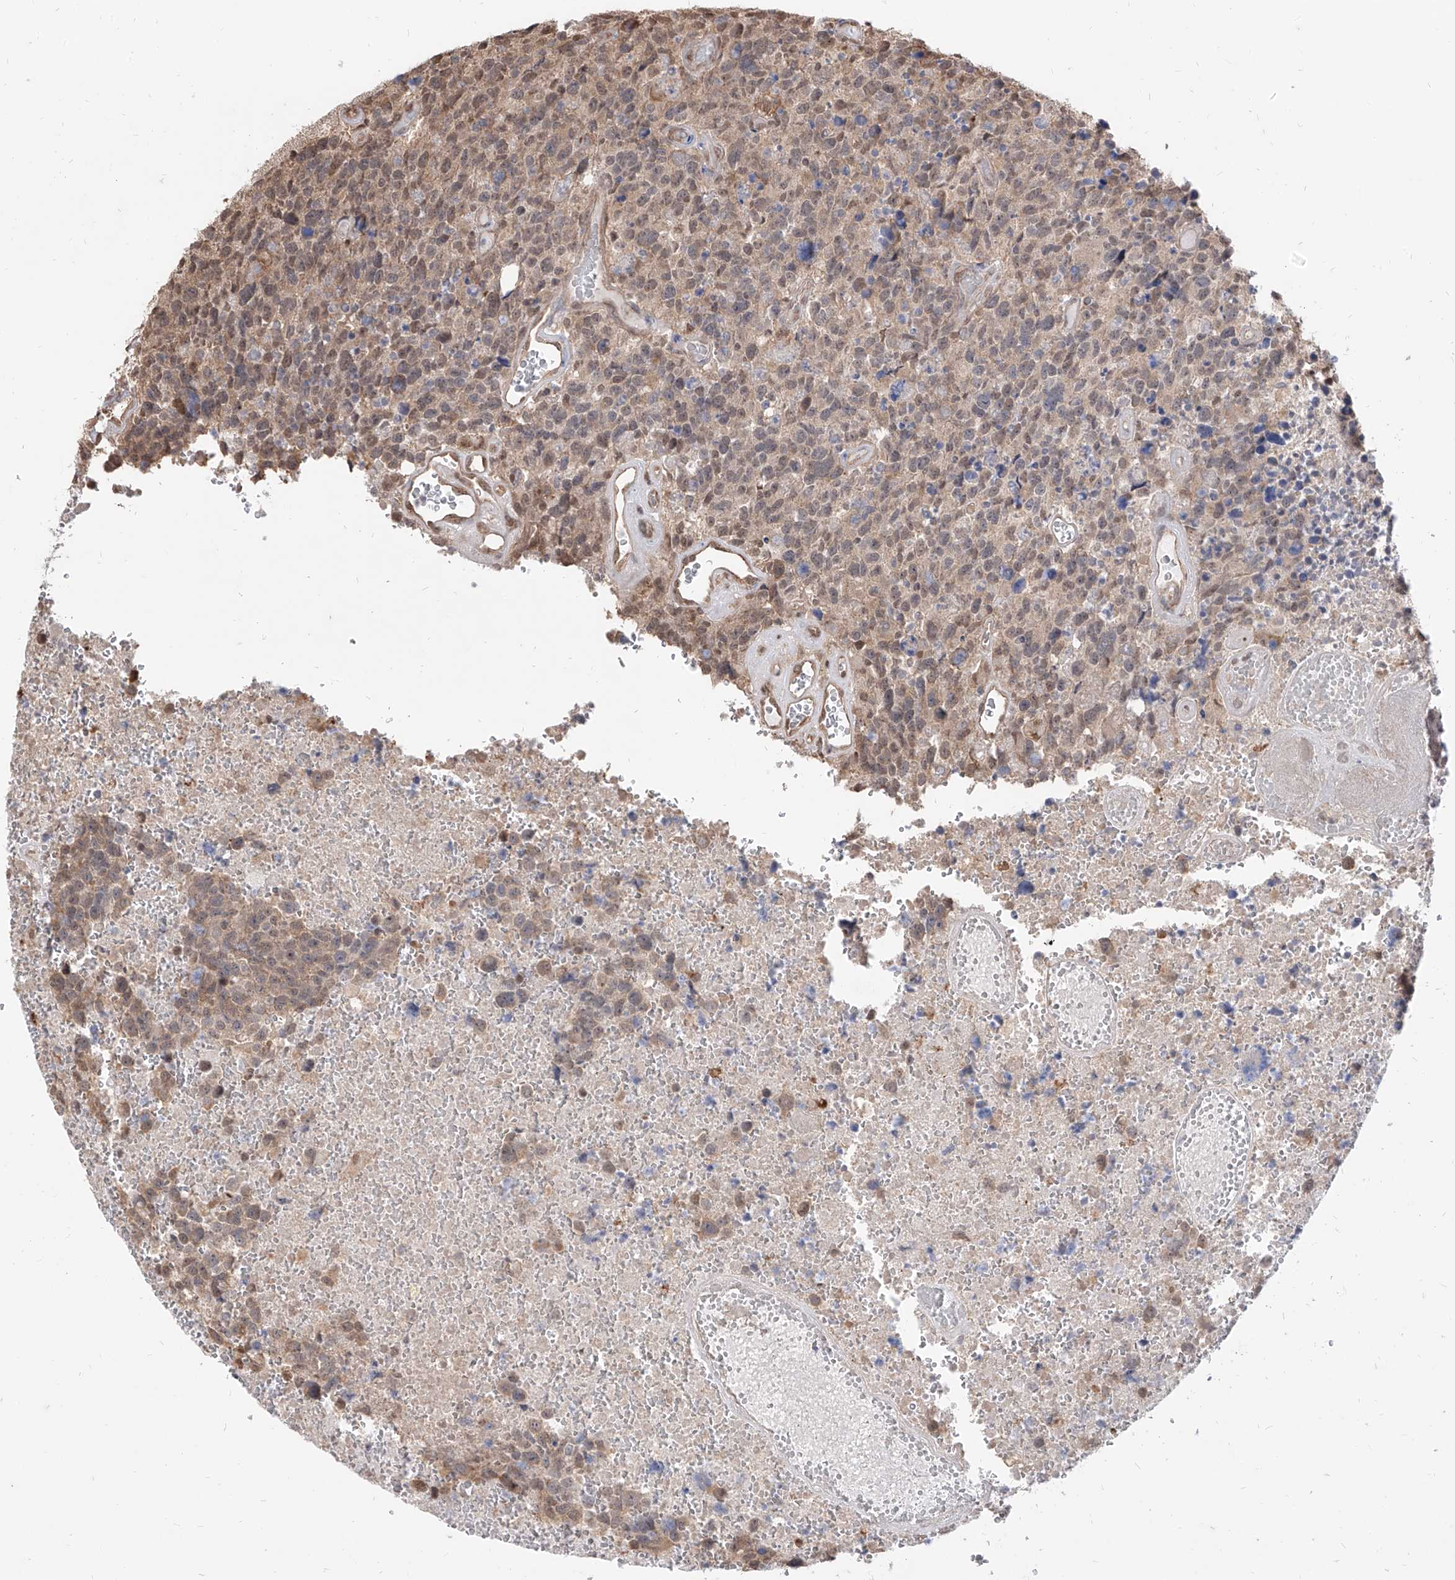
{"staining": {"intensity": "moderate", "quantity": "<25%", "location": "nuclear"}, "tissue": "glioma", "cell_type": "Tumor cells", "image_type": "cancer", "snomed": [{"axis": "morphology", "description": "Glioma, malignant, High grade"}, {"axis": "topography", "description": "Brain"}], "caption": "Protein analysis of glioma tissue displays moderate nuclear expression in approximately <25% of tumor cells.", "gene": "C8orf82", "patient": {"sex": "male", "age": 69}}